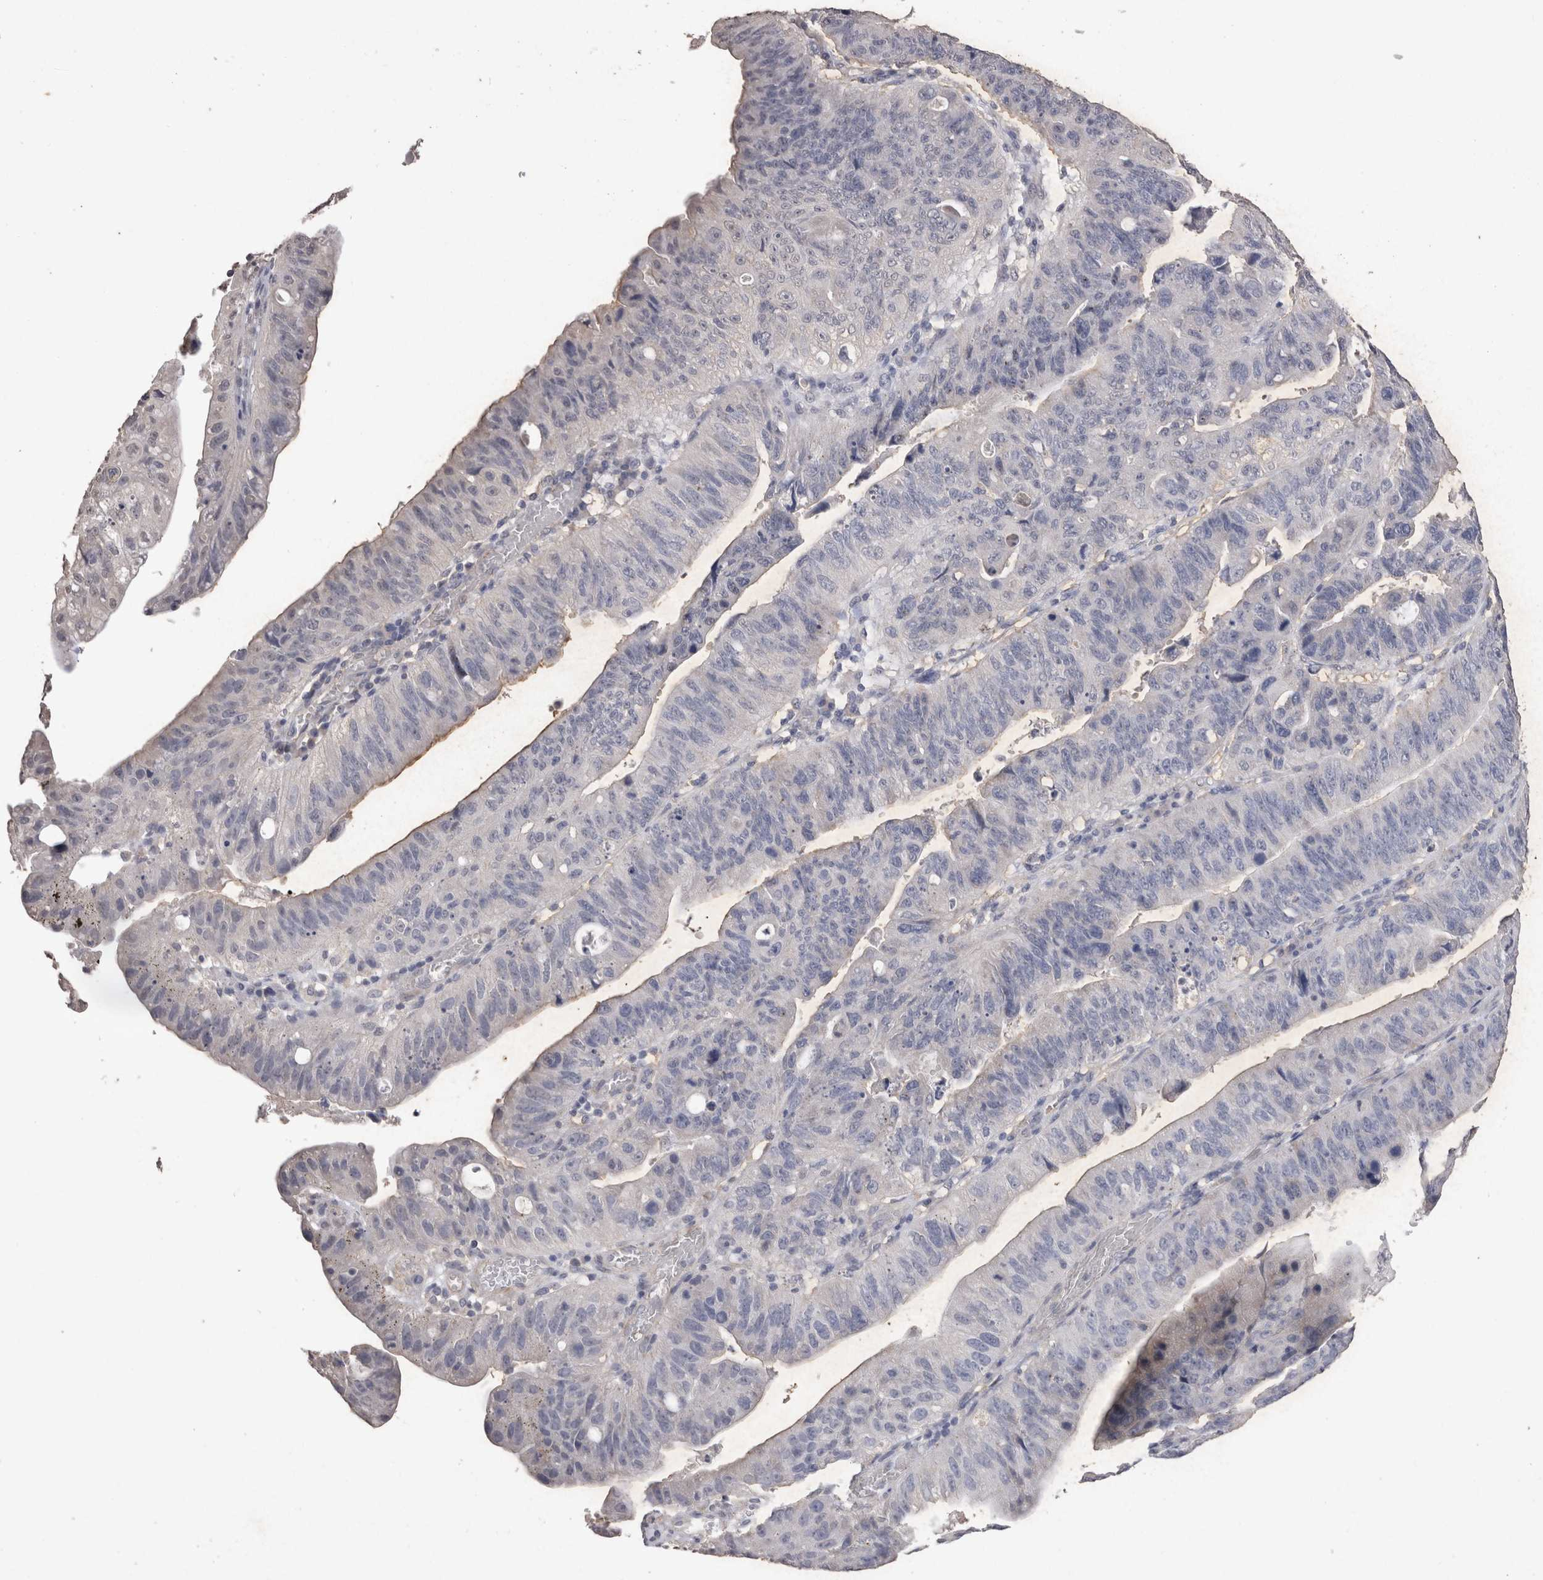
{"staining": {"intensity": "weak", "quantity": "<25%", "location": "cytoplasmic/membranous"}, "tissue": "stomach cancer", "cell_type": "Tumor cells", "image_type": "cancer", "snomed": [{"axis": "morphology", "description": "Adenocarcinoma, NOS"}, {"axis": "topography", "description": "Stomach"}], "caption": "Immunohistochemistry (IHC) histopathology image of human stomach adenocarcinoma stained for a protein (brown), which demonstrates no expression in tumor cells.", "gene": "CDH6", "patient": {"sex": "male", "age": 59}}